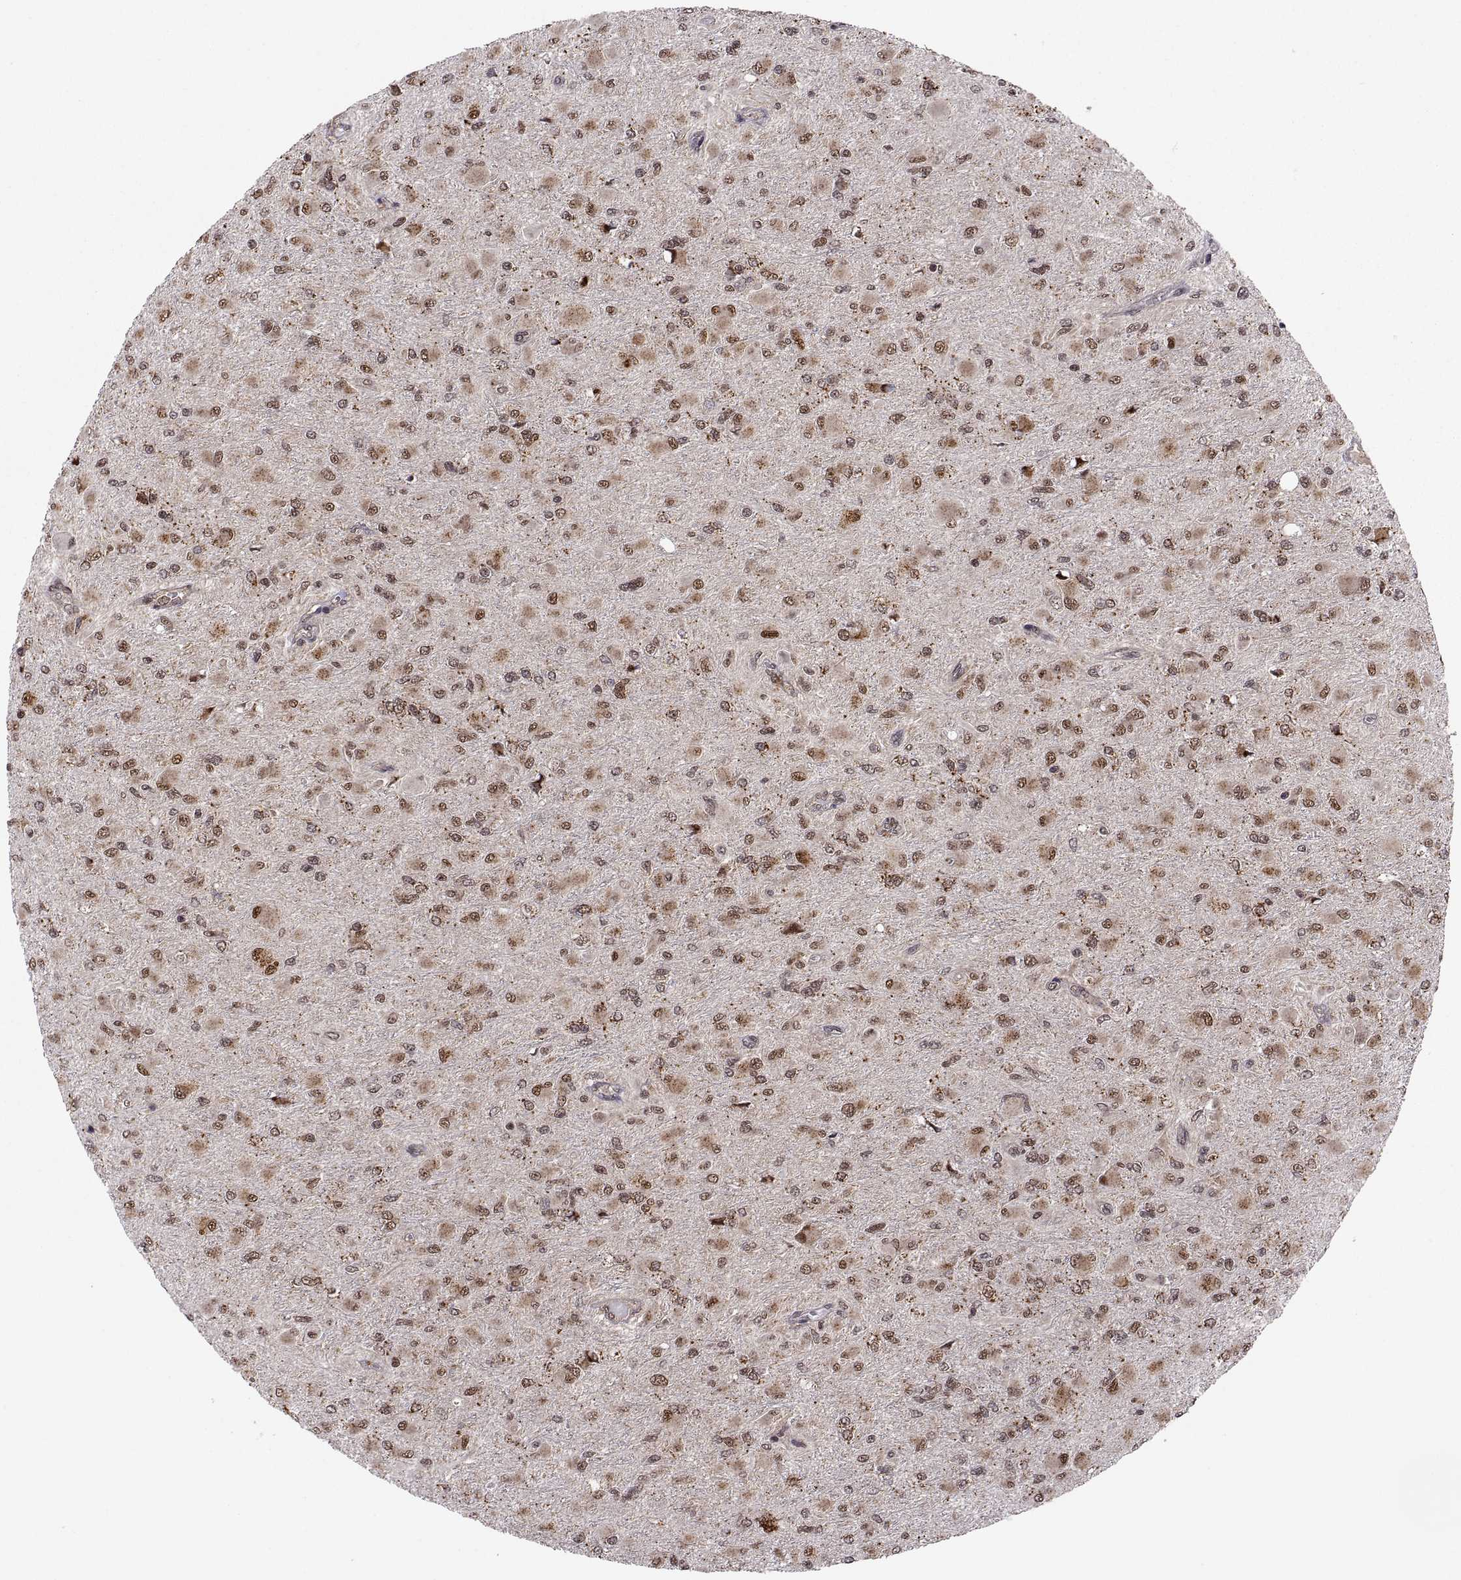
{"staining": {"intensity": "strong", "quantity": "25%-75%", "location": "nuclear"}, "tissue": "glioma", "cell_type": "Tumor cells", "image_type": "cancer", "snomed": [{"axis": "morphology", "description": "Glioma, malignant, High grade"}, {"axis": "topography", "description": "Cerebral cortex"}], "caption": "High-power microscopy captured an immunohistochemistry micrograph of glioma, revealing strong nuclear expression in about 25%-75% of tumor cells.", "gene": "PSMC2", "patient": {"sex": "female", "age": 36}}